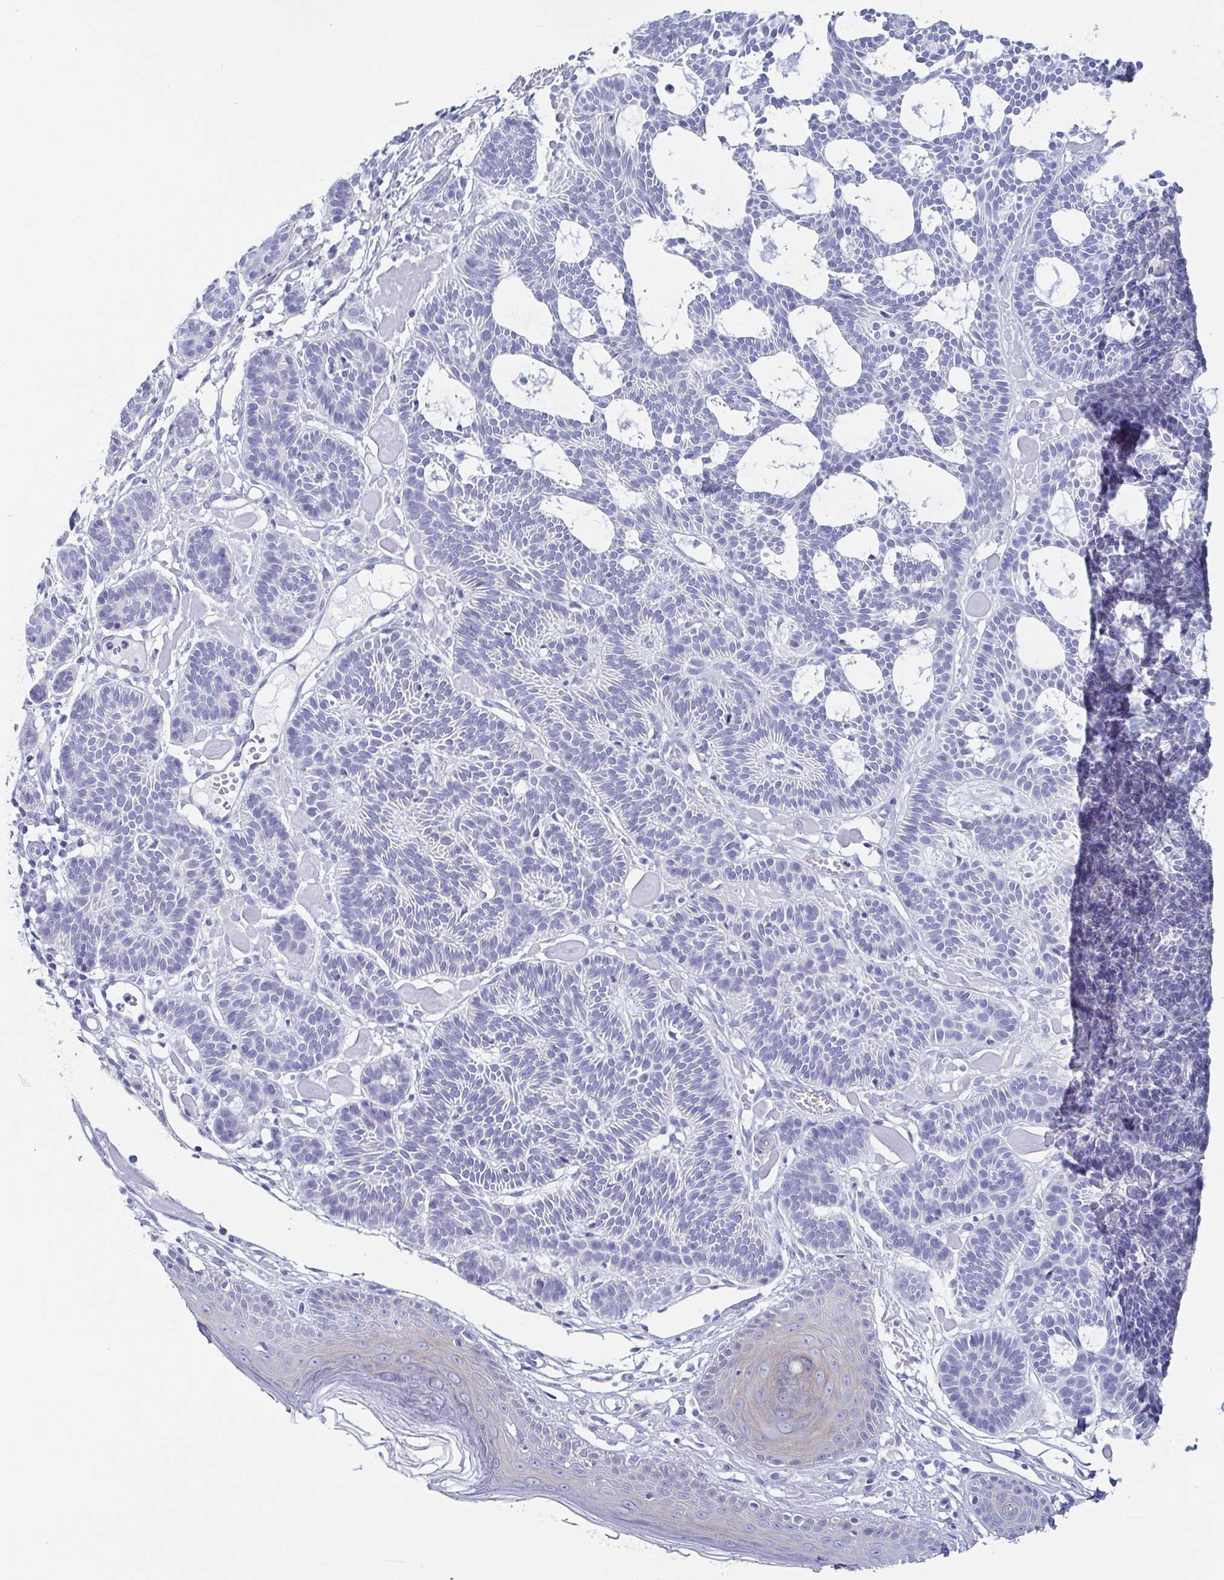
{"staining": {"intensity": "negative", "quantity": "none", "location": "none"}, "tissue": "skin cancer", "cell_type": "Tumor cells", "image_type": "cancer", "snomed": [{"axis": "morphology", "description": "Basal cell carcinoma"}, {"axis": "topography", "description": "Skin"}], "caption": "An IHC image of skin basal cell carcinoma is shown. There is no staining in tumor cells of skin basal cell carcinoma.", "gene": "DYNC1I1", "patient": {"sex": "male", "age": 85}}